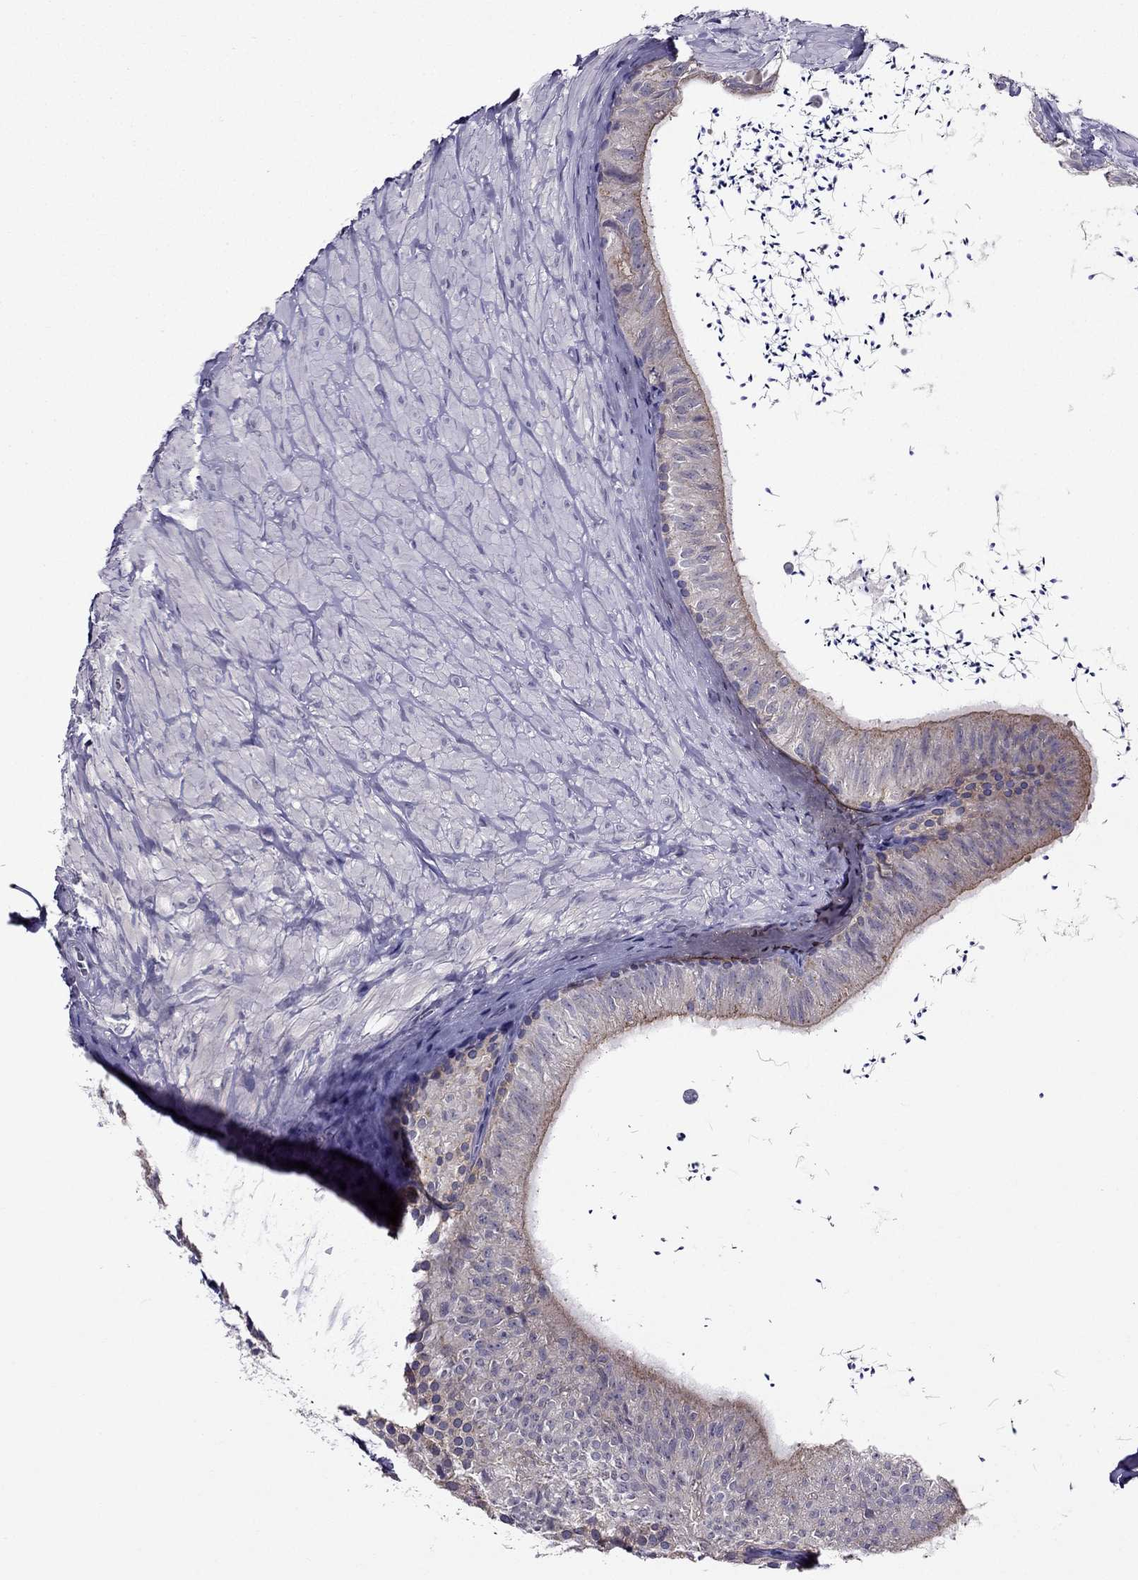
{"staining": {"intensity": "weak", "quantity": ">75%", "location": "cytoplasmic/membranous"}, "tissue": "epididymis", "cell_type": "Glandular cells", "image_type": "normal", "snomed": [{"axis": "morphology", "description": "Normal tissue, NOS"}, {"axis": "topography", "description": "Epididymis"}], "caption": "This micrograph demonstrates immunohistochemistry (IHC) staining of benign human epididymis, with low weak cytoplasmic/membranous expression in approximately >75% of glandular cells.", "gene": "AAK1", "patient": {"sex": "male", "age": 32}}